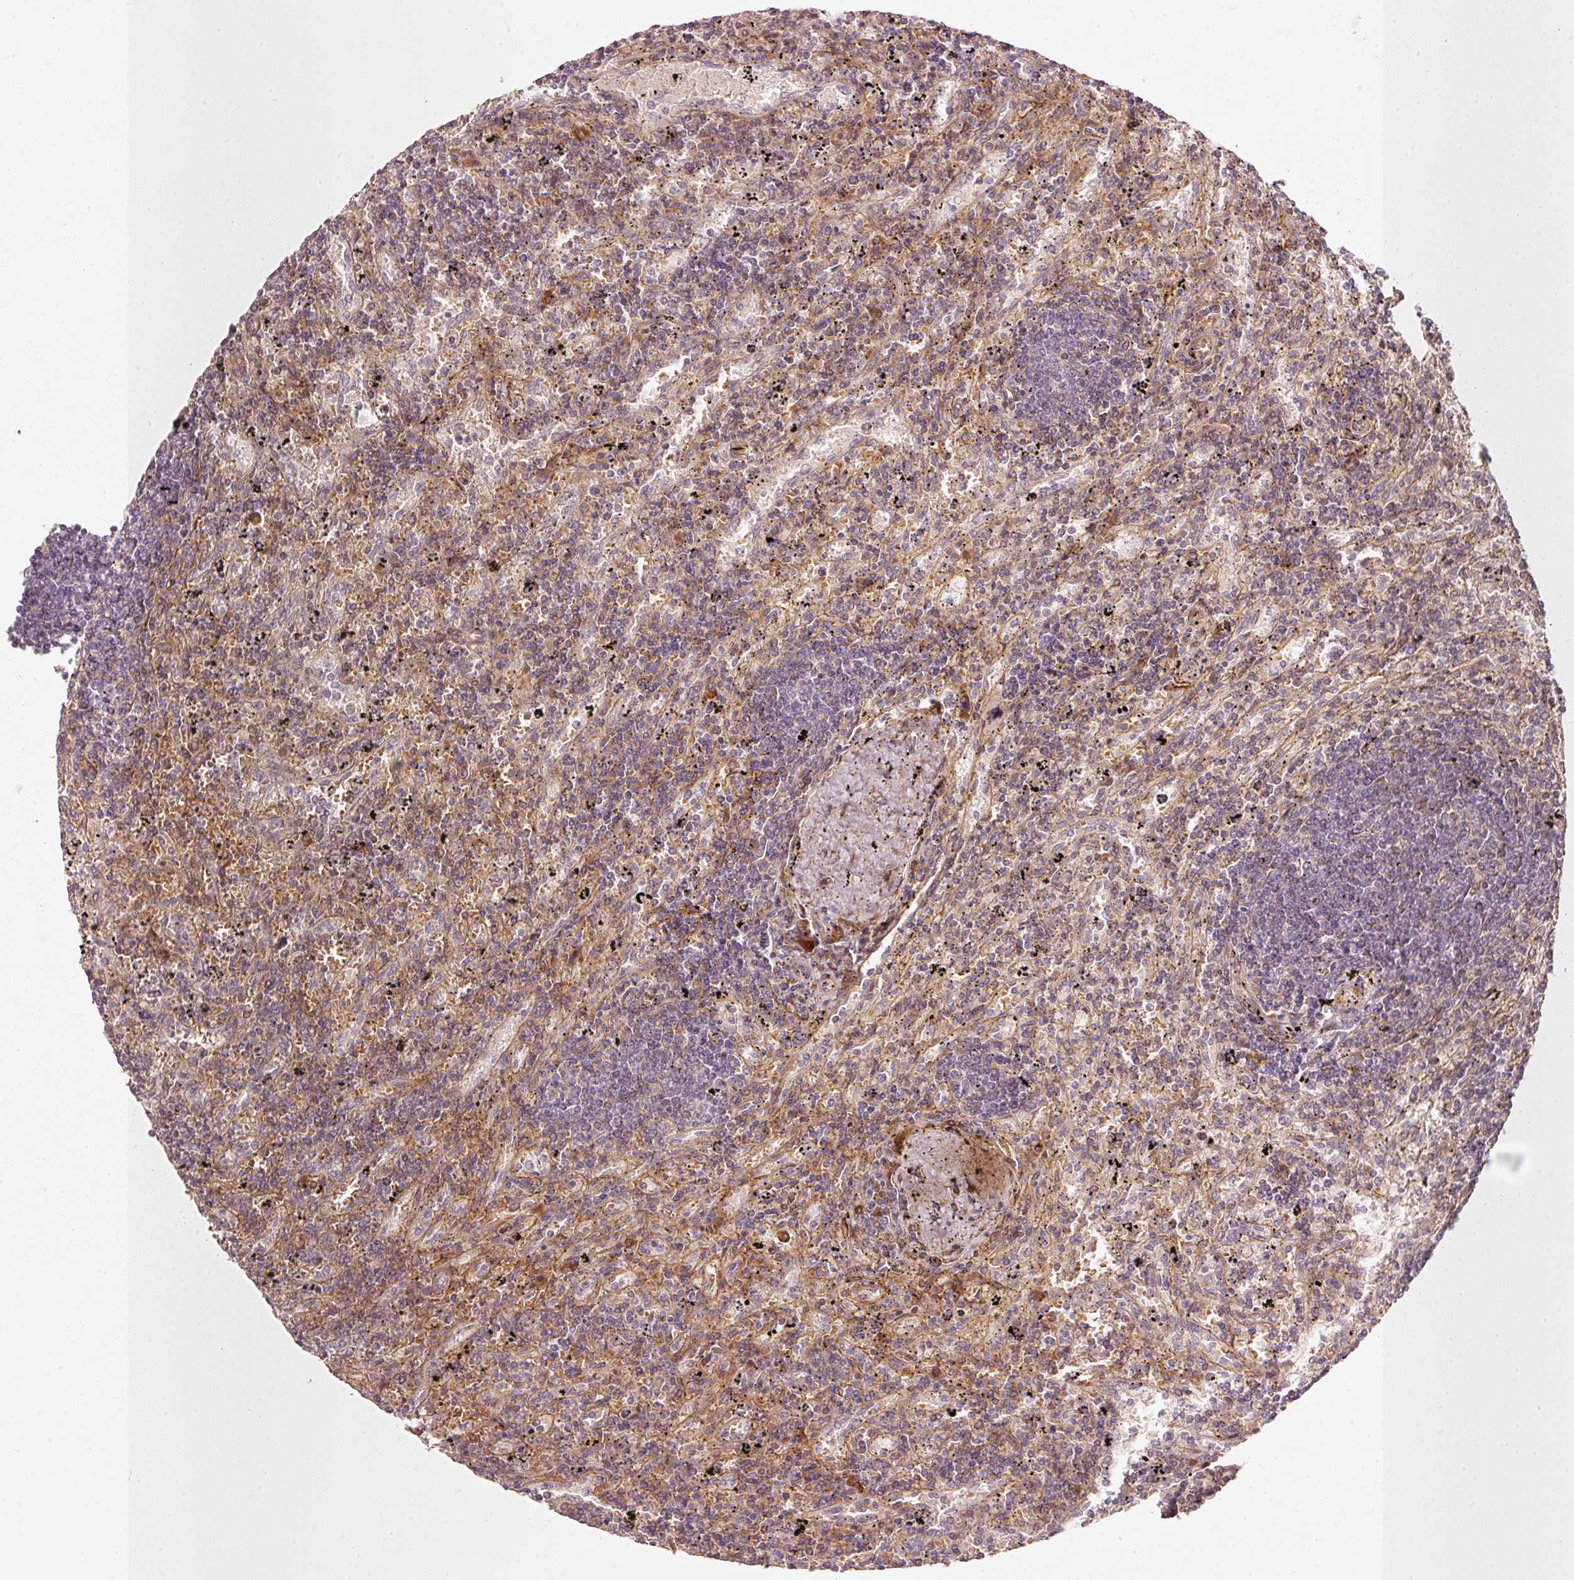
{"staining": {"intensity": "negative", "quantity": "none", "location": "none"}, "tissue": "lymphoma", "cell_type": "Tumor cells", "image_type": "cancer", "snomed": [{"axis": "morphology", "description": "Malignant lymphoma, non-Hodgkin's type, Low grade"}, {"axis": "topography", "description": "Spleen"}], "caption": "Tumor cells show no significant staining in lymphoma.", "gene": "KCNQ1", "patient": {"sex": "male", "age": 76}}